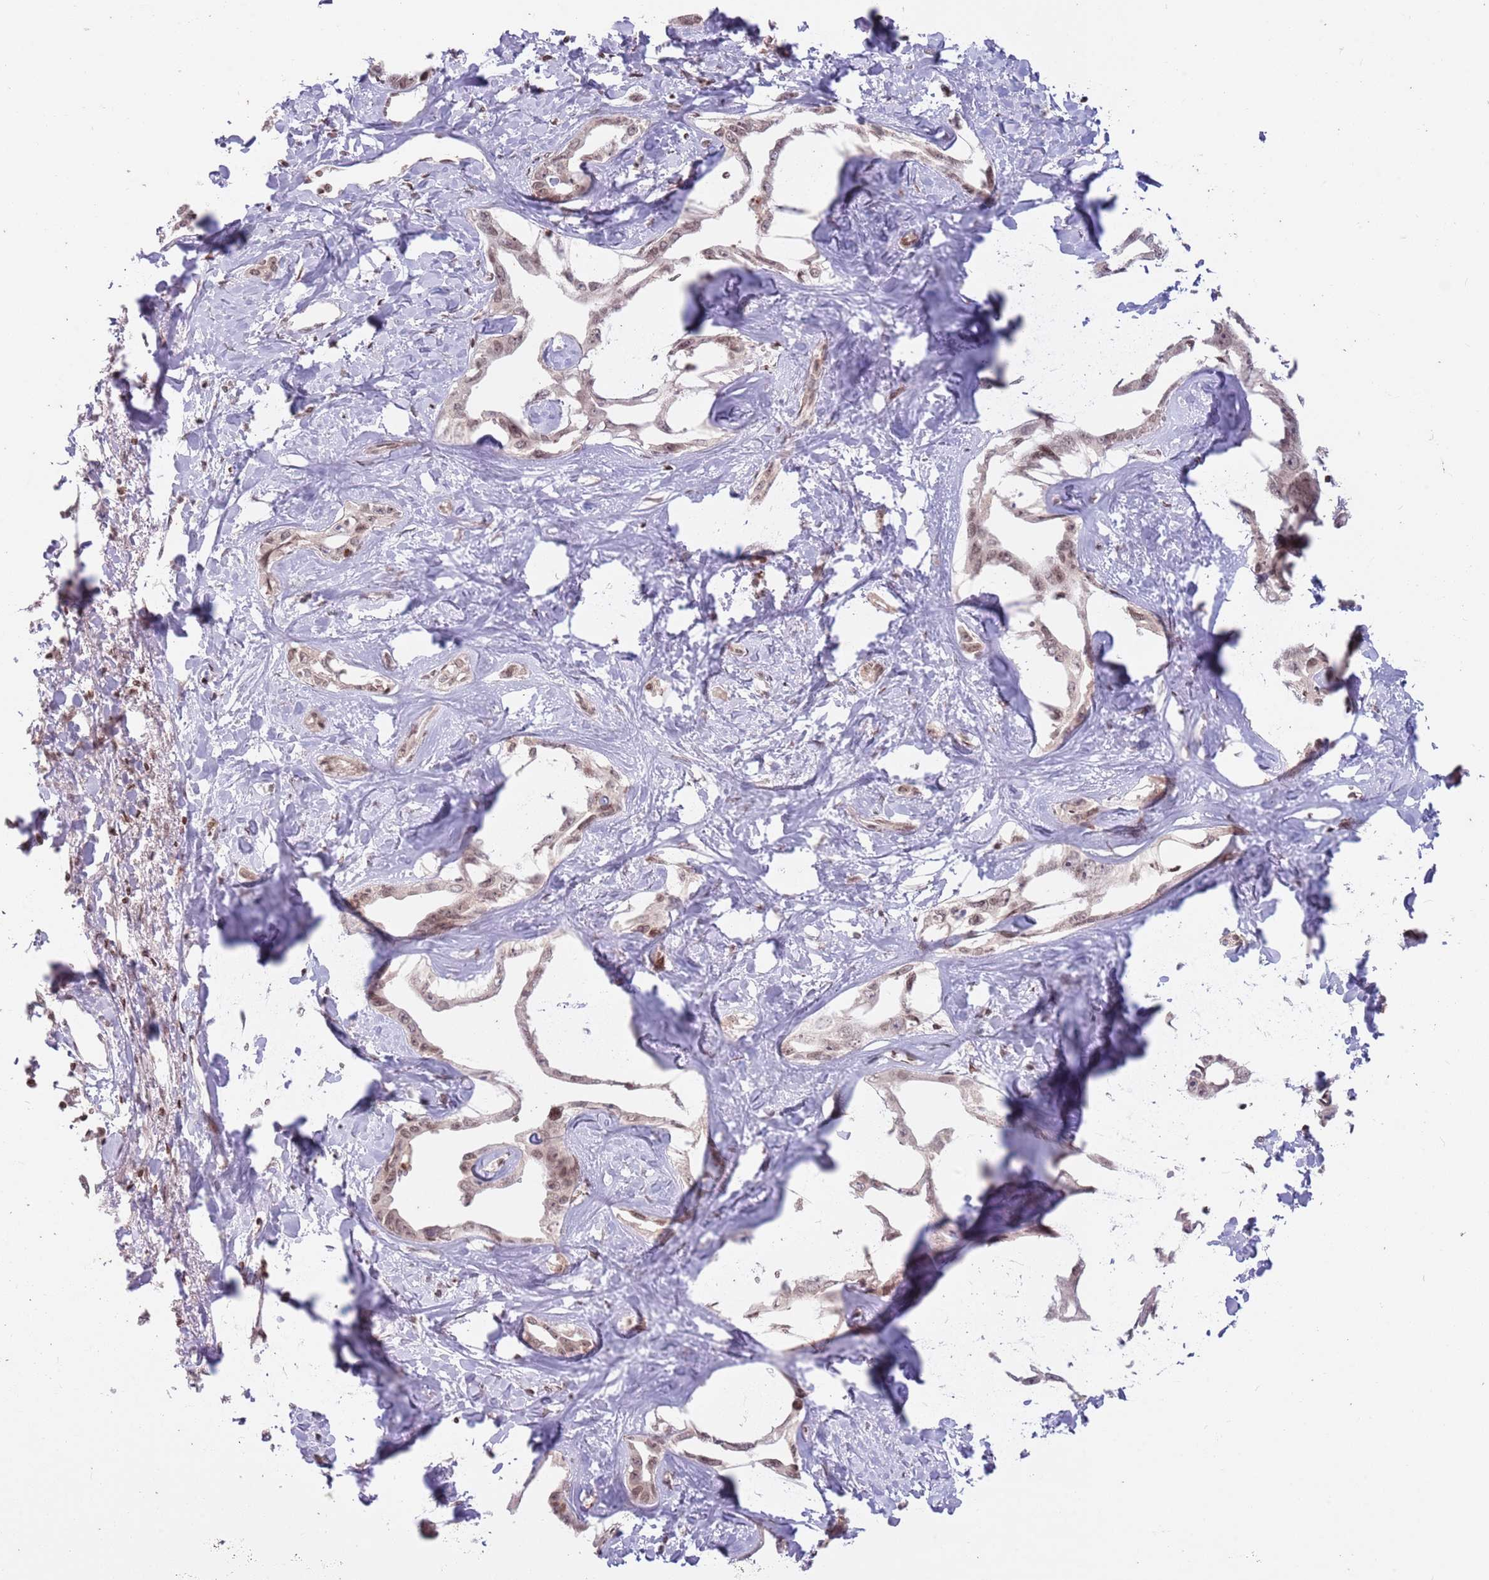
{"staining": {"intensity": "weak", "quantity": "25%-75%", "location": "nuclear"}, "tissue": "liver cancer", "cell_type": "Tumor cells", "image_type": "cancer", "snomed": [{"axis": "morphology", "description": "Cholangiocarcinoma"}, {"axis": "topography", "description": "Liver"}], "caption": "Human liver cancer stained with a brown dye reveals weak nuclear positive positivity in approximately 25%-75% of tumor cells.", "gene": "SH3RF3", "patient": {"sex": "male", "age": 59}}